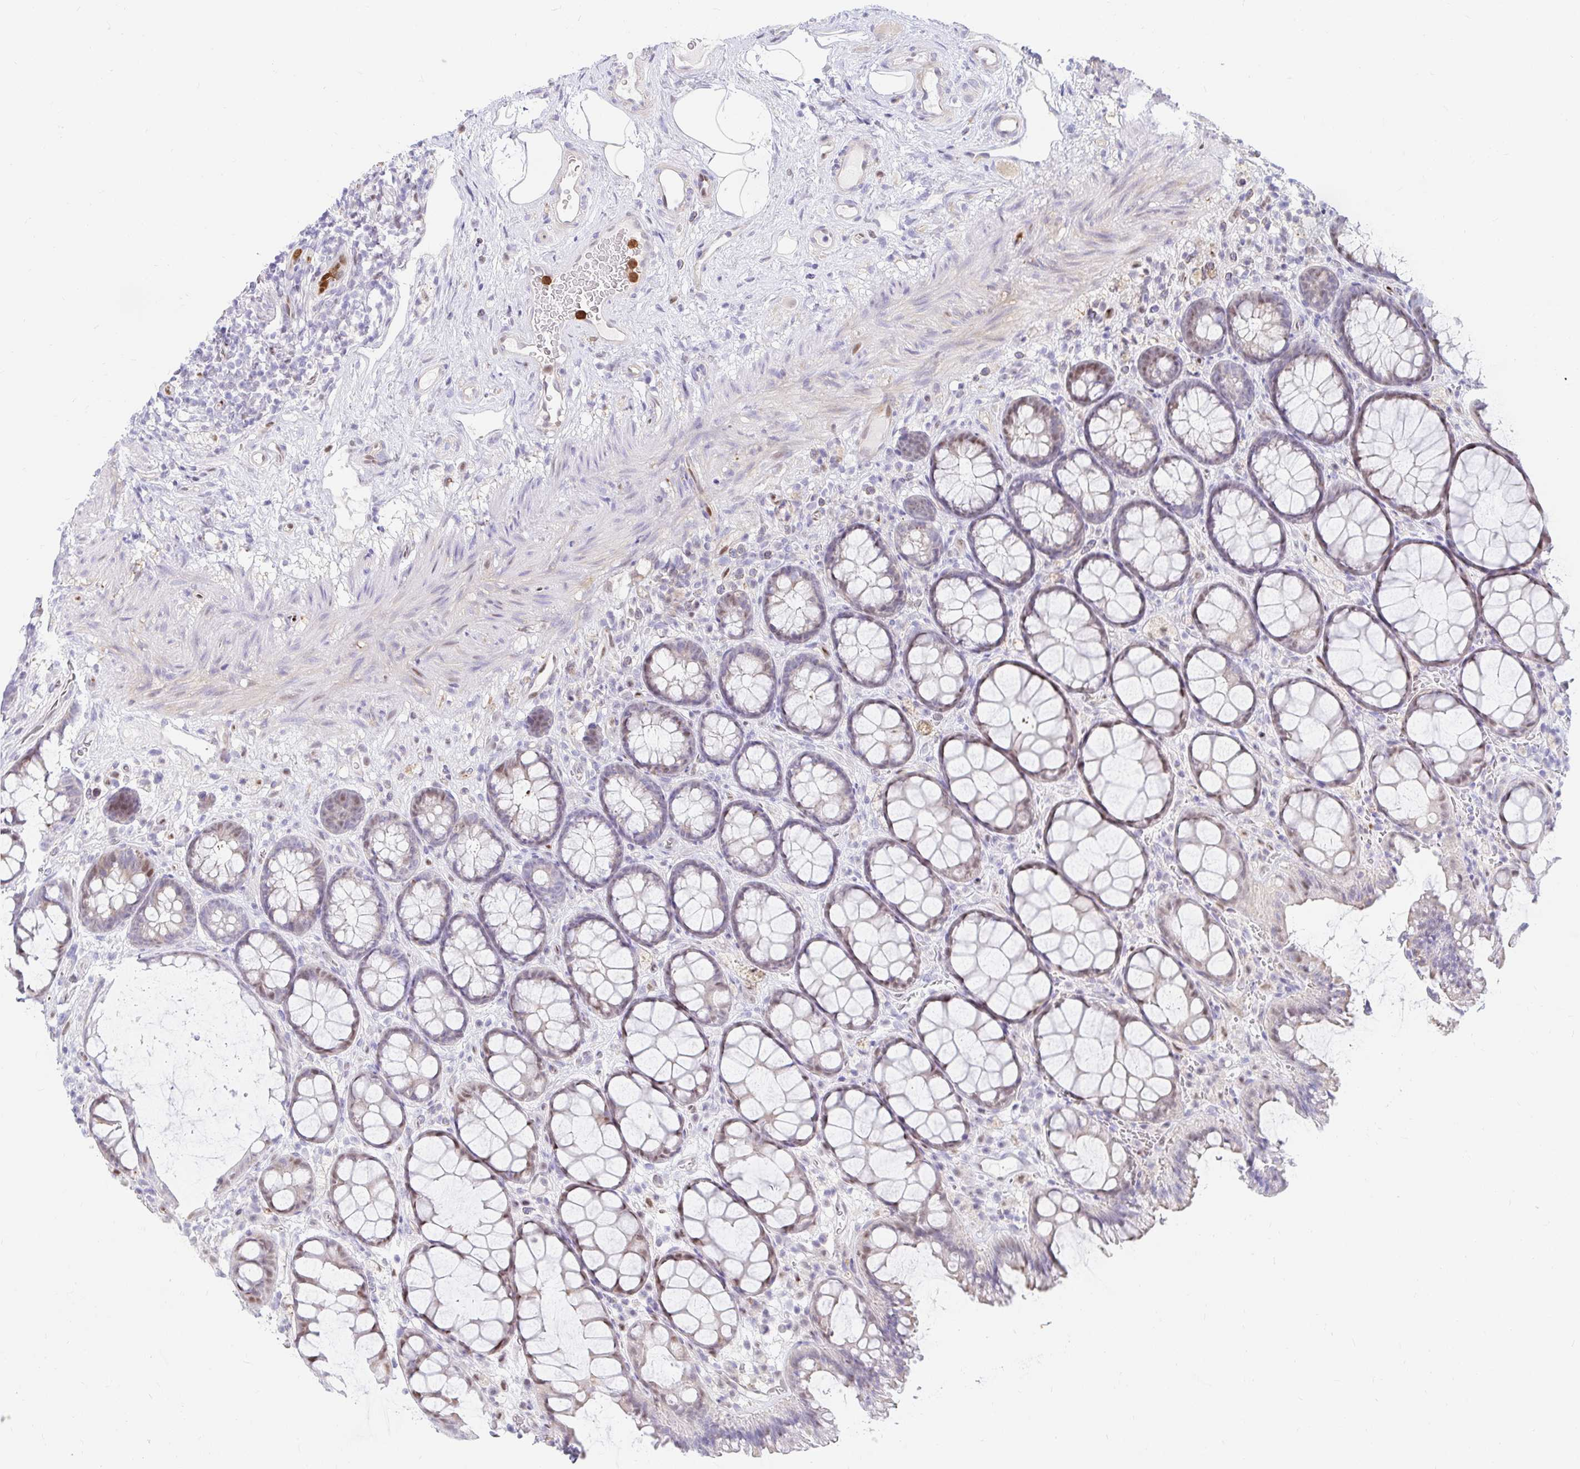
{"staining": {"intensity": "weak", "quantity": "<25%", "location": "nuclear"}, "tissue": "rectum", "cell_type": "Glandular cells", "image_type": "normal", "snomed": [{"axis": "morphology", "description": "Normal tissue, NOS"}, {"axis": "topography", "description": "Rectum"}], "caption": "DAB (3,3'-diaminobenzidine) immunohistochemical staining of benign rectum shows no significant staining in glandular cells.", "gene": "HINFP", "patient": {"sex": "female", "age": 67}}